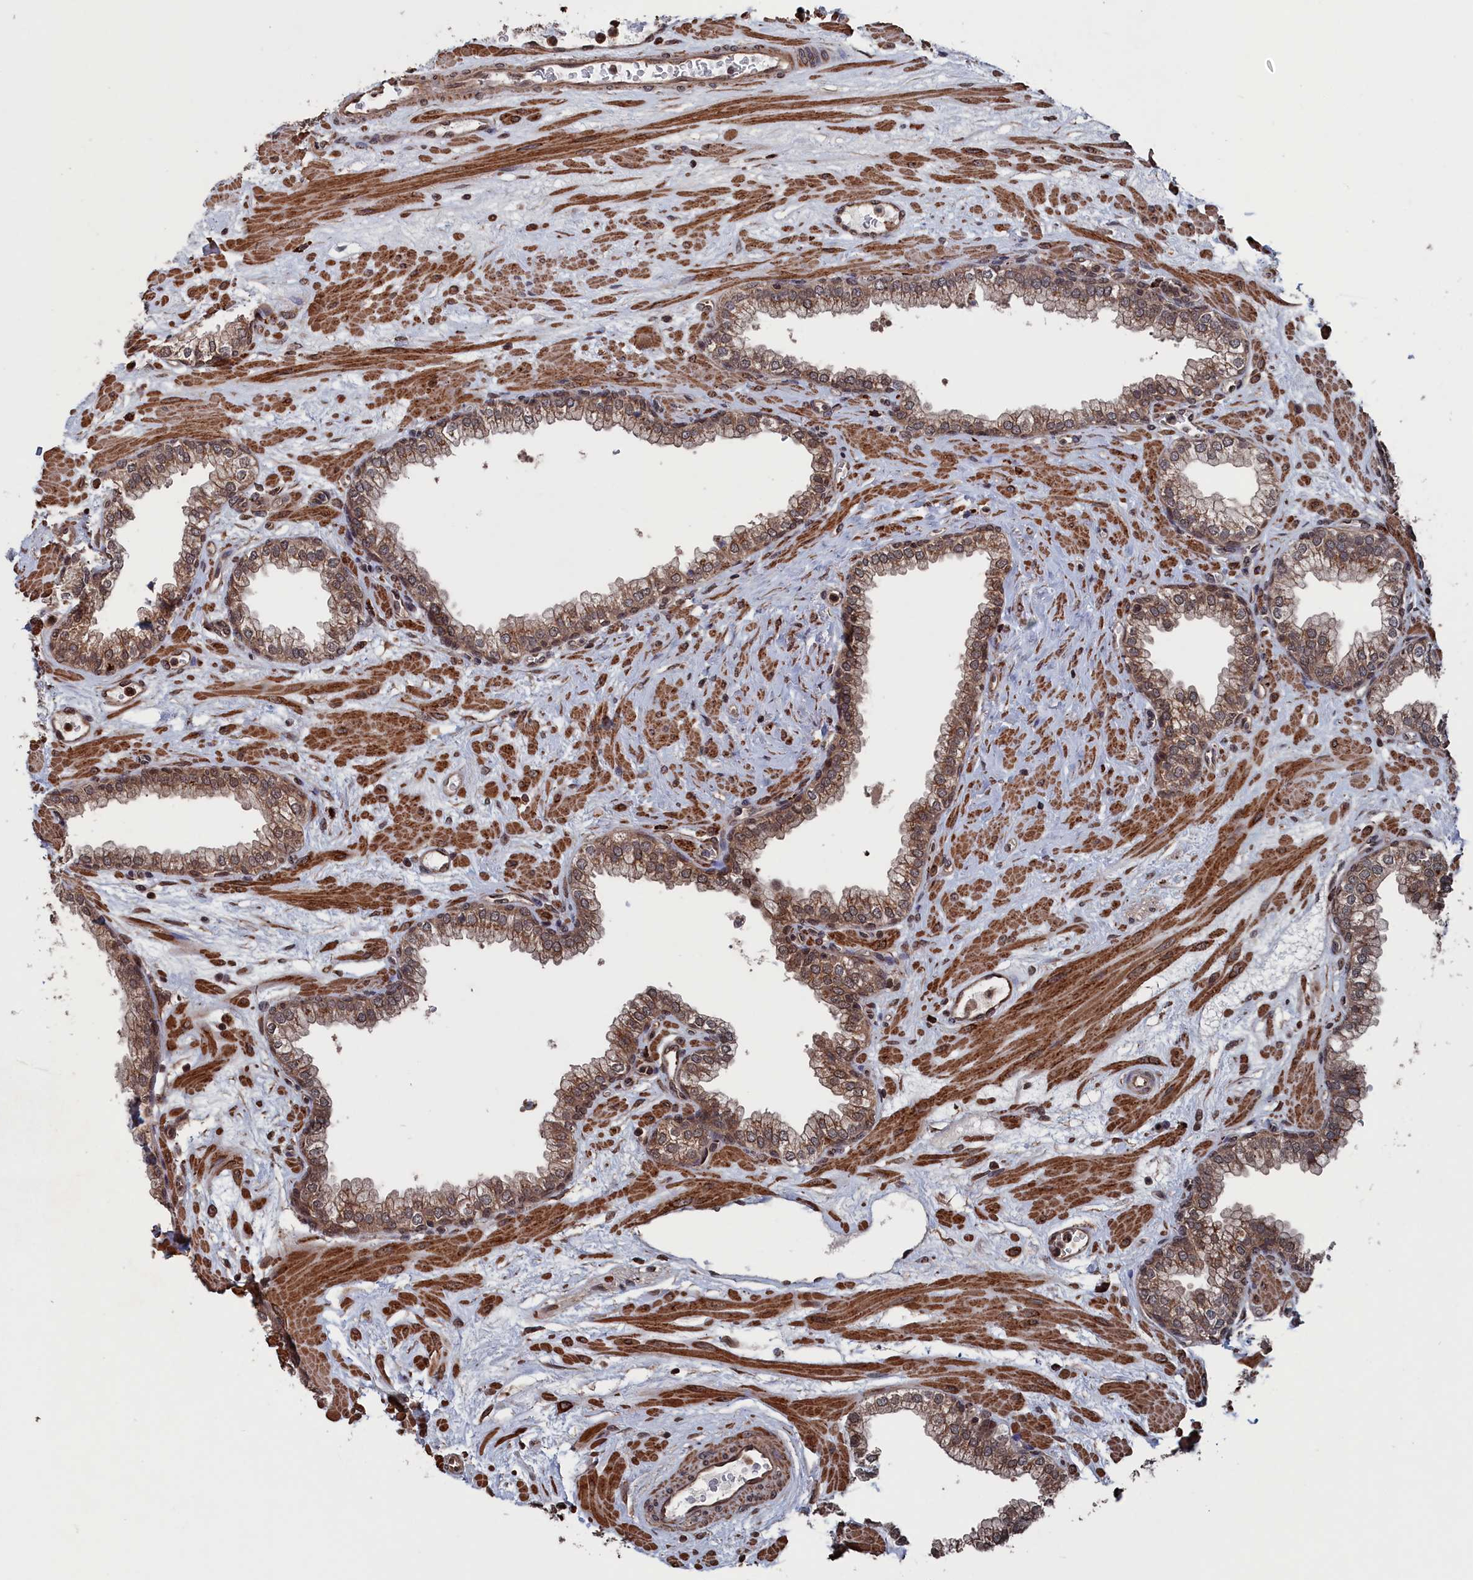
{"staining": {"intensity": "moderate", "quantity": ">75%", "location": "cytoplasmic/membranous,nuclear"}, "tissue": "prostate", "cell_type": "Glandular cells", "image_type": "normal", "snomed": [{"axis": "morphology", "description": "Normal tissue, NOS"}, {"axis": "morphology", "description": "Urothelial carcinoma, Low grade"}, {"axis": "topography", "description": "Urinary bladder"}, {"axis": "topography", "description": "Prostate"}], "caption": "Human prostate stained with a protein marker reveals moderate staining in glandular cells.", "gene": "PDE12", "patient": {"sex": "male", "age": 60}}